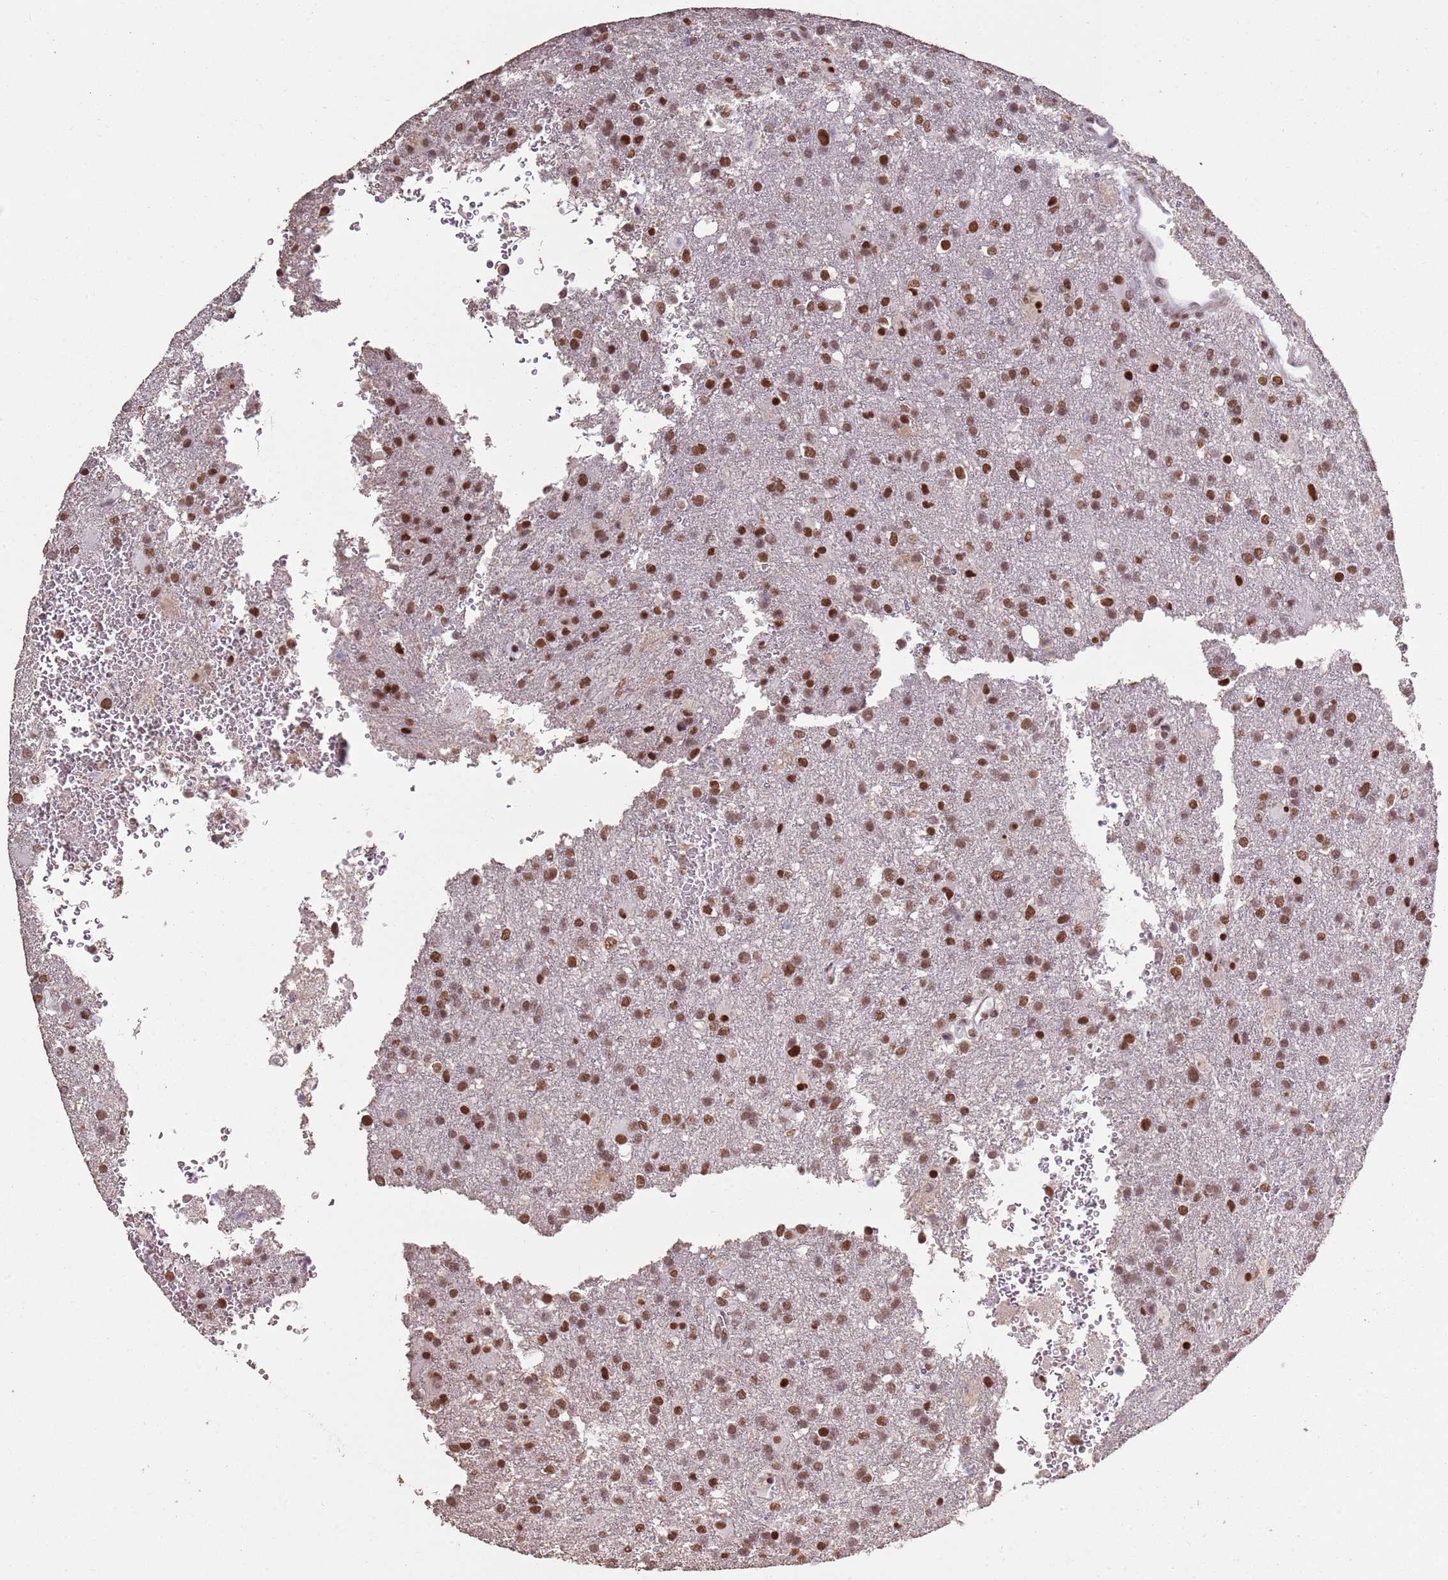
{"staining": {"intensity": "strong", "quantity": ">75%", "location": "nuclear"}, "tissue": "glioma", "cell_type": "Tumor cells", "image_type": "cancer", "snomed": [{"axis": "morphology", "description": "Glioma, malignant, High grade"}, {"axis": "topography", "description": "Brain"}], "caption": "Glioma stained with immunohistochemistry (IHC) exhibits strong nuclear staining in about >75% of tumor cells. (DAB (3,3'-diaminobenzidine) IHC with brightfield microscopy, high magnification).", "gene": "ARL14EP", "patient": {"sex": "female", "age": 74}}